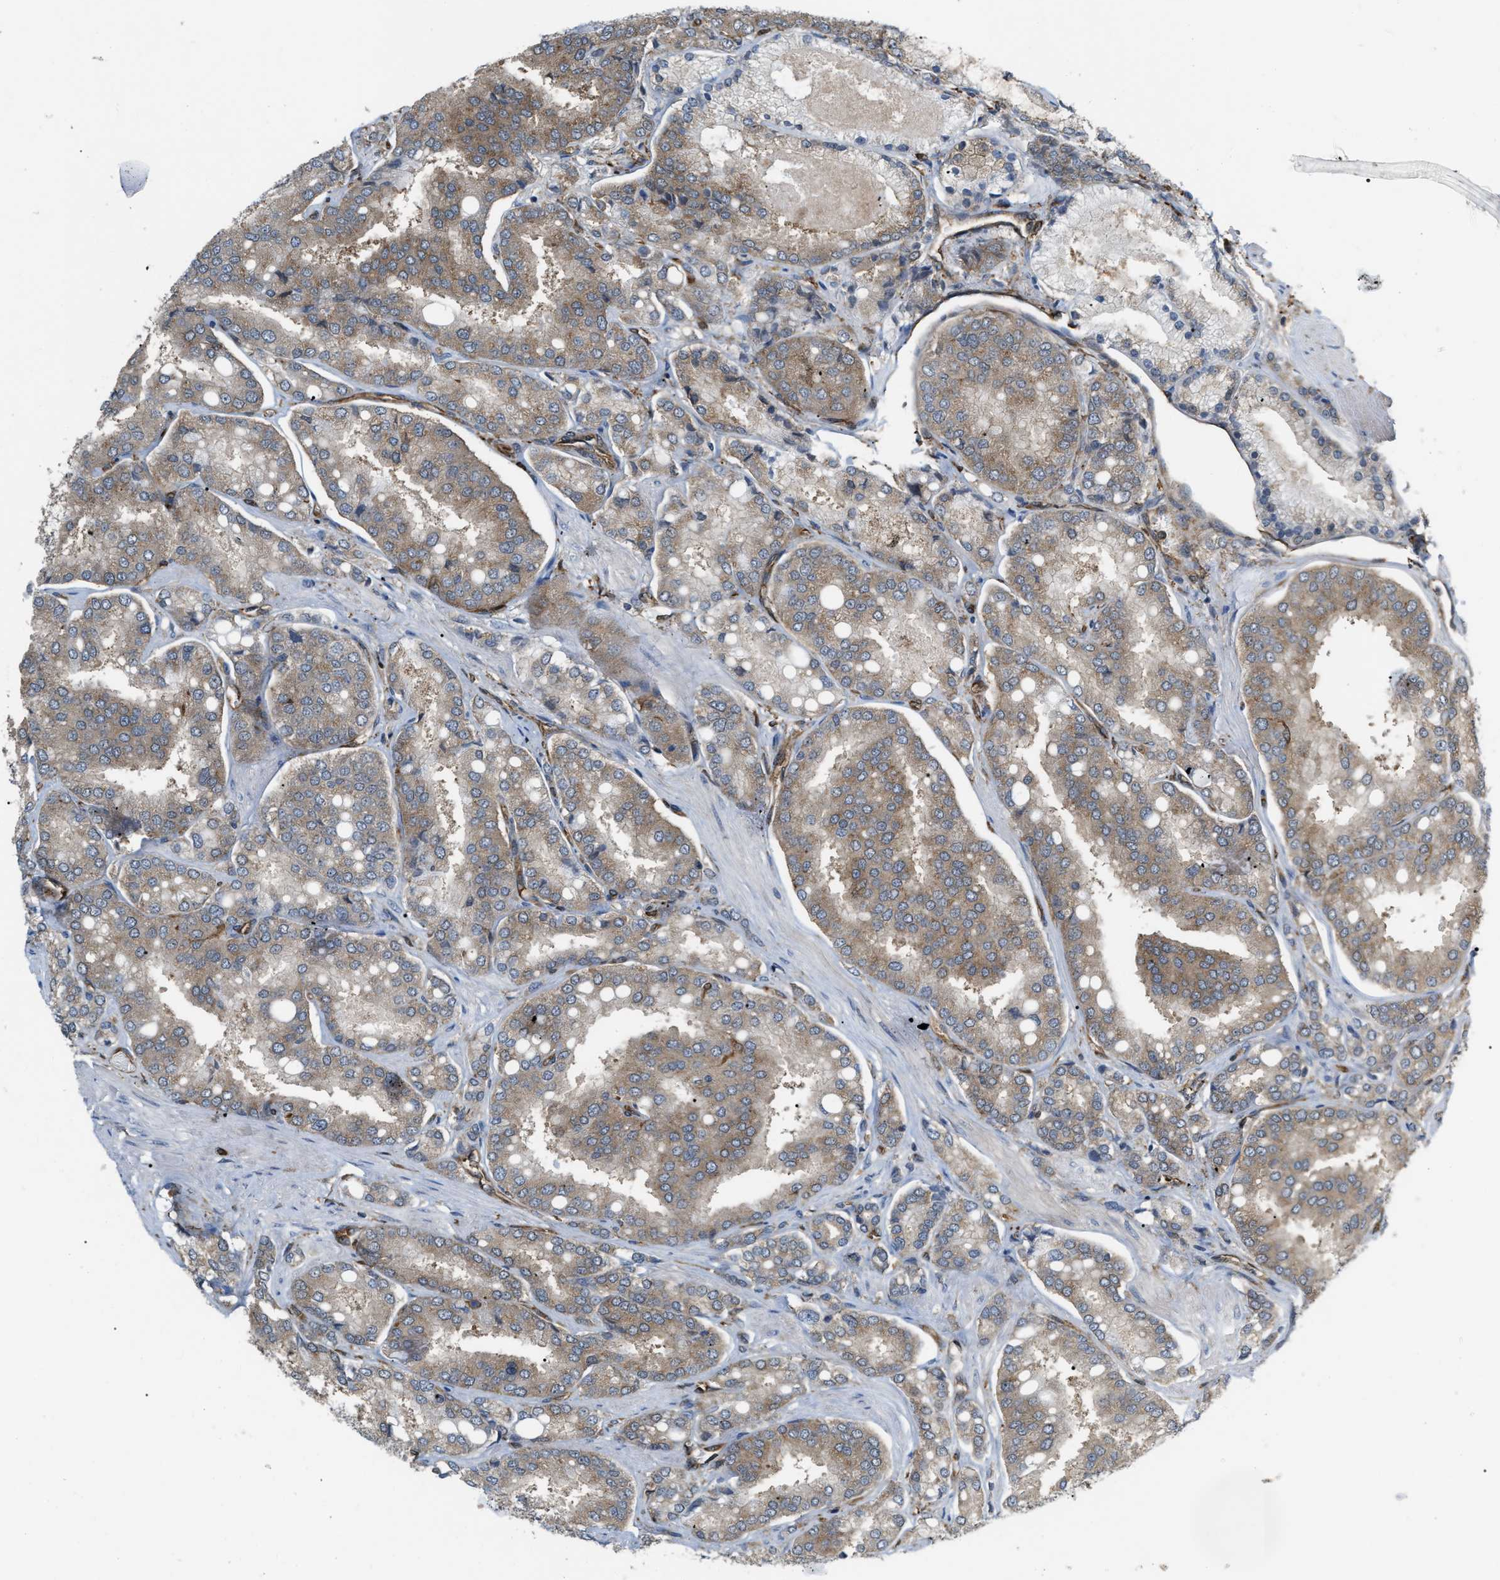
{"staining": {"intensity": "moderate", "quantity": ">75%", "location": "cytoplasmic/membranous"}, "tissue": "prostate cancer", "cell_type": "Tumor cells", "image_type": "cancer", "snomed": [{"axis": "morphology", "description": "Adenocarcinoma, High grade"}, {"axis": "topography", "description": "Prostate"}], "caption": "Immunohistochemical staining of human high-grade adenocarcinoma (prostate) displays medium levels of moderate cytoplasmic/membranous protein staining in about >75% of tumor cells. Nuclei are stained in blue.", "gene": "PICALM", "patient": {"sex": "male", "age": 50}}